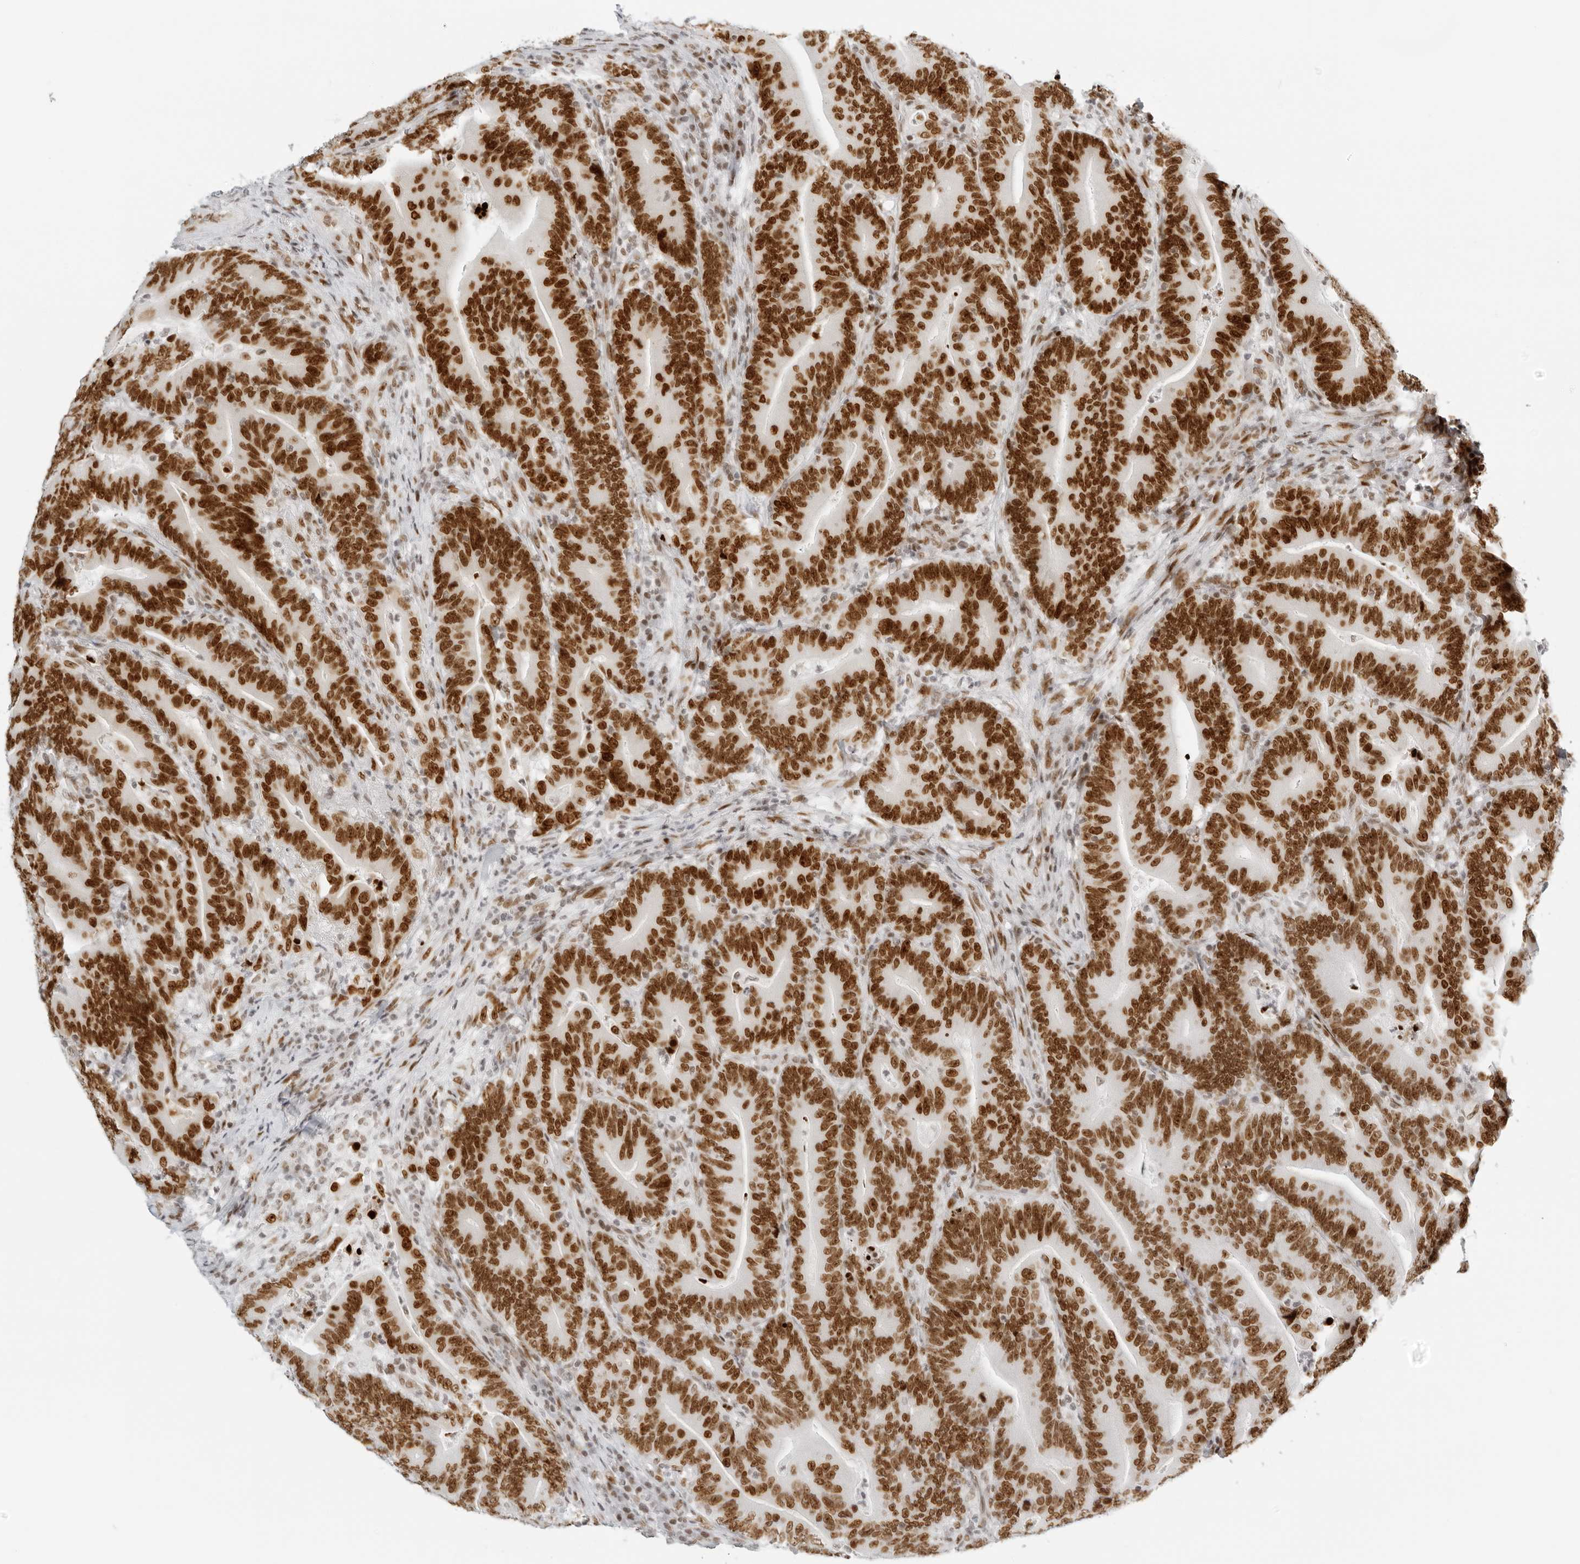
{"staining": {"intensity": "strong", "quantity": ">75%", "location": "nuclear"}, "tissue": "colorectal cancer", "cell_type": "Tumor cells", "image_type": "cancer", "snomed": [{"axis": "morphology", "description": "Adenocarcinoma, NOS"}, {"axis": "topography", "description": "Colon"}], "caption": "Adenocarcinoma (colorectal) stained with a brown dye shows strong nuclear positive positivity in approximately >75% of tumor cells.", "gene": "RCC1", "patient": {"sex": "female", "age": 66}}